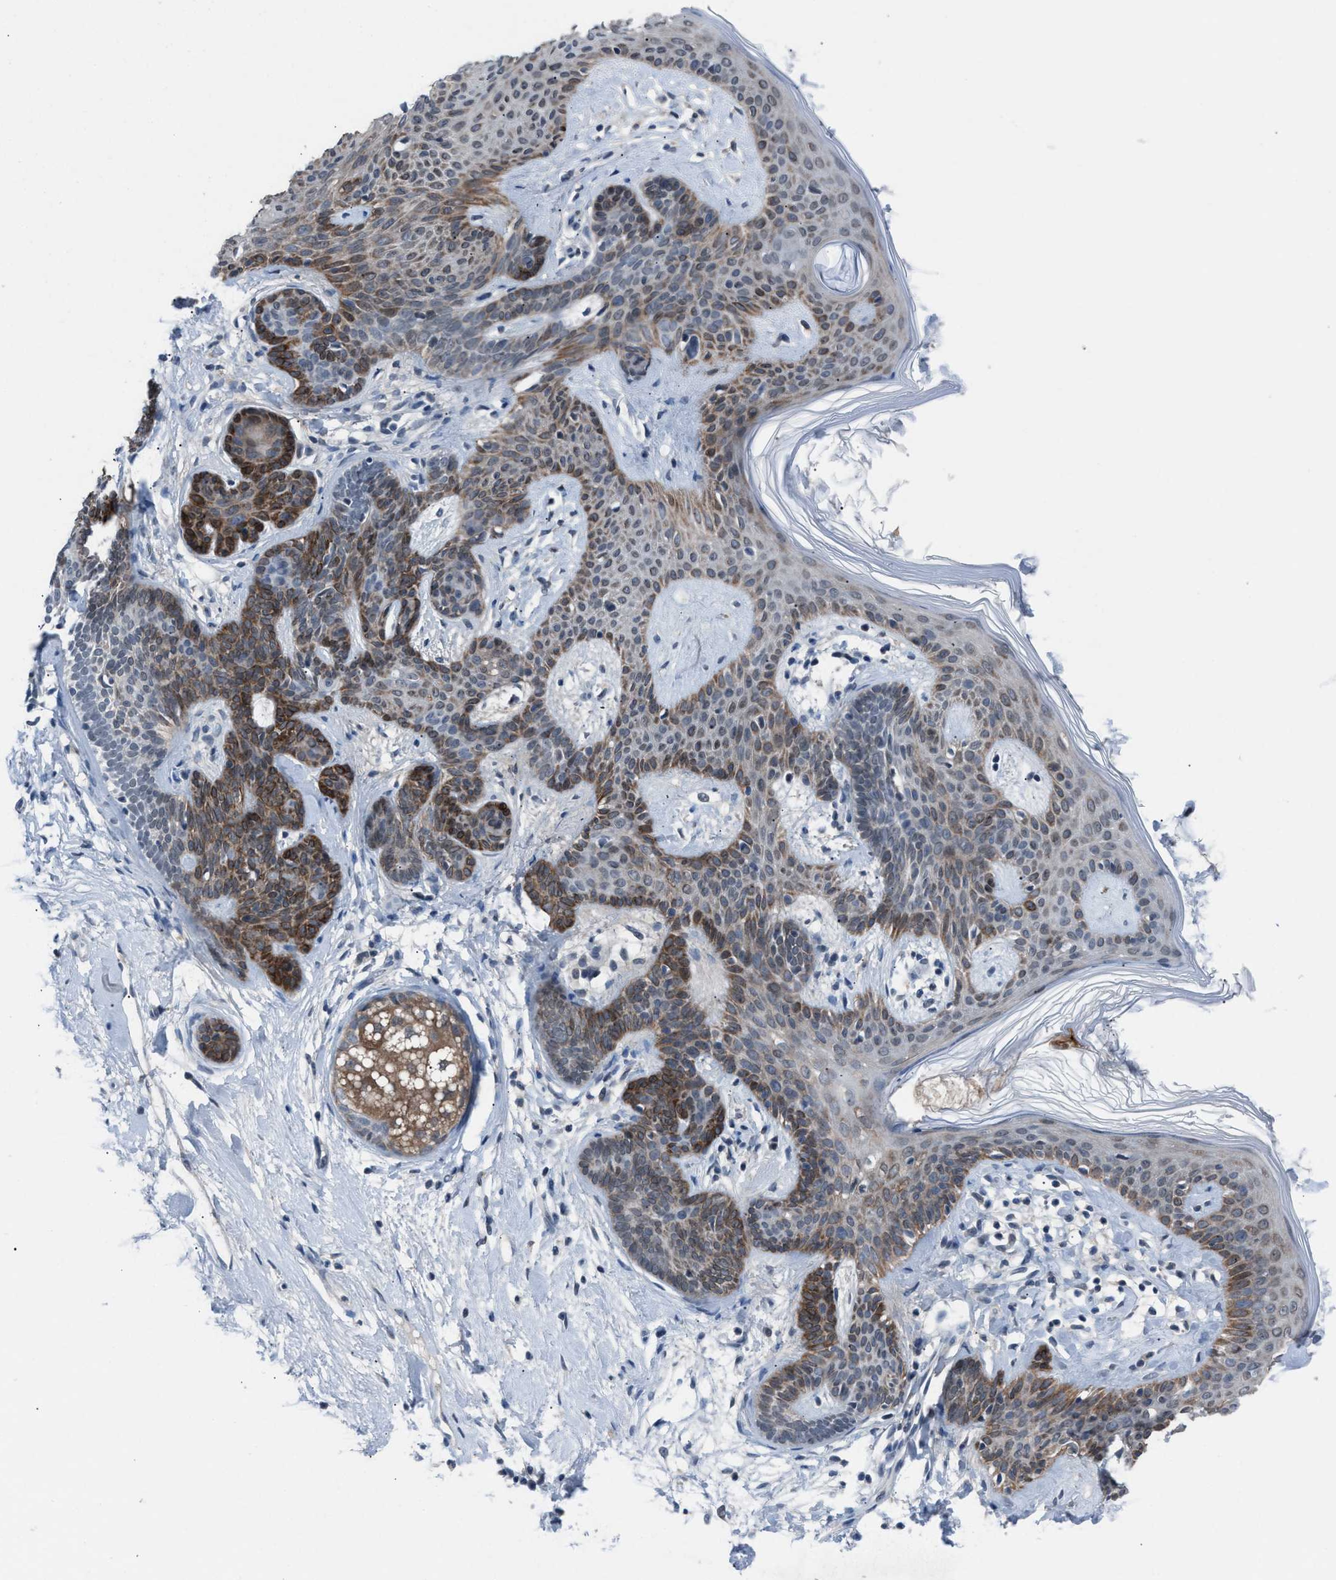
{"staining": {"intensity": "moderate", "quantity": "25%-75%", "location": "cytoplasmic/membranous"}, "tissue": "skin cancer", "cell_type": "Tumor cells", "image_type": "cancer", "snomed": [{"axis": "morphology", "description": "Developmental malformation"}, {"axis": "morphology", "description": "Basal cell carcinoma"}, {"axis": "topography", "description": "Skin"}], "caption": "Brown immunohistochemical staining in human skin cancer (basal cell carcinoma) exhibits moderate cytoplasmic/membranous staining in about 25%-75% of tumor cells.", "gene": "ANAPC11", "patient": {"sex": "female", "age": 62}}